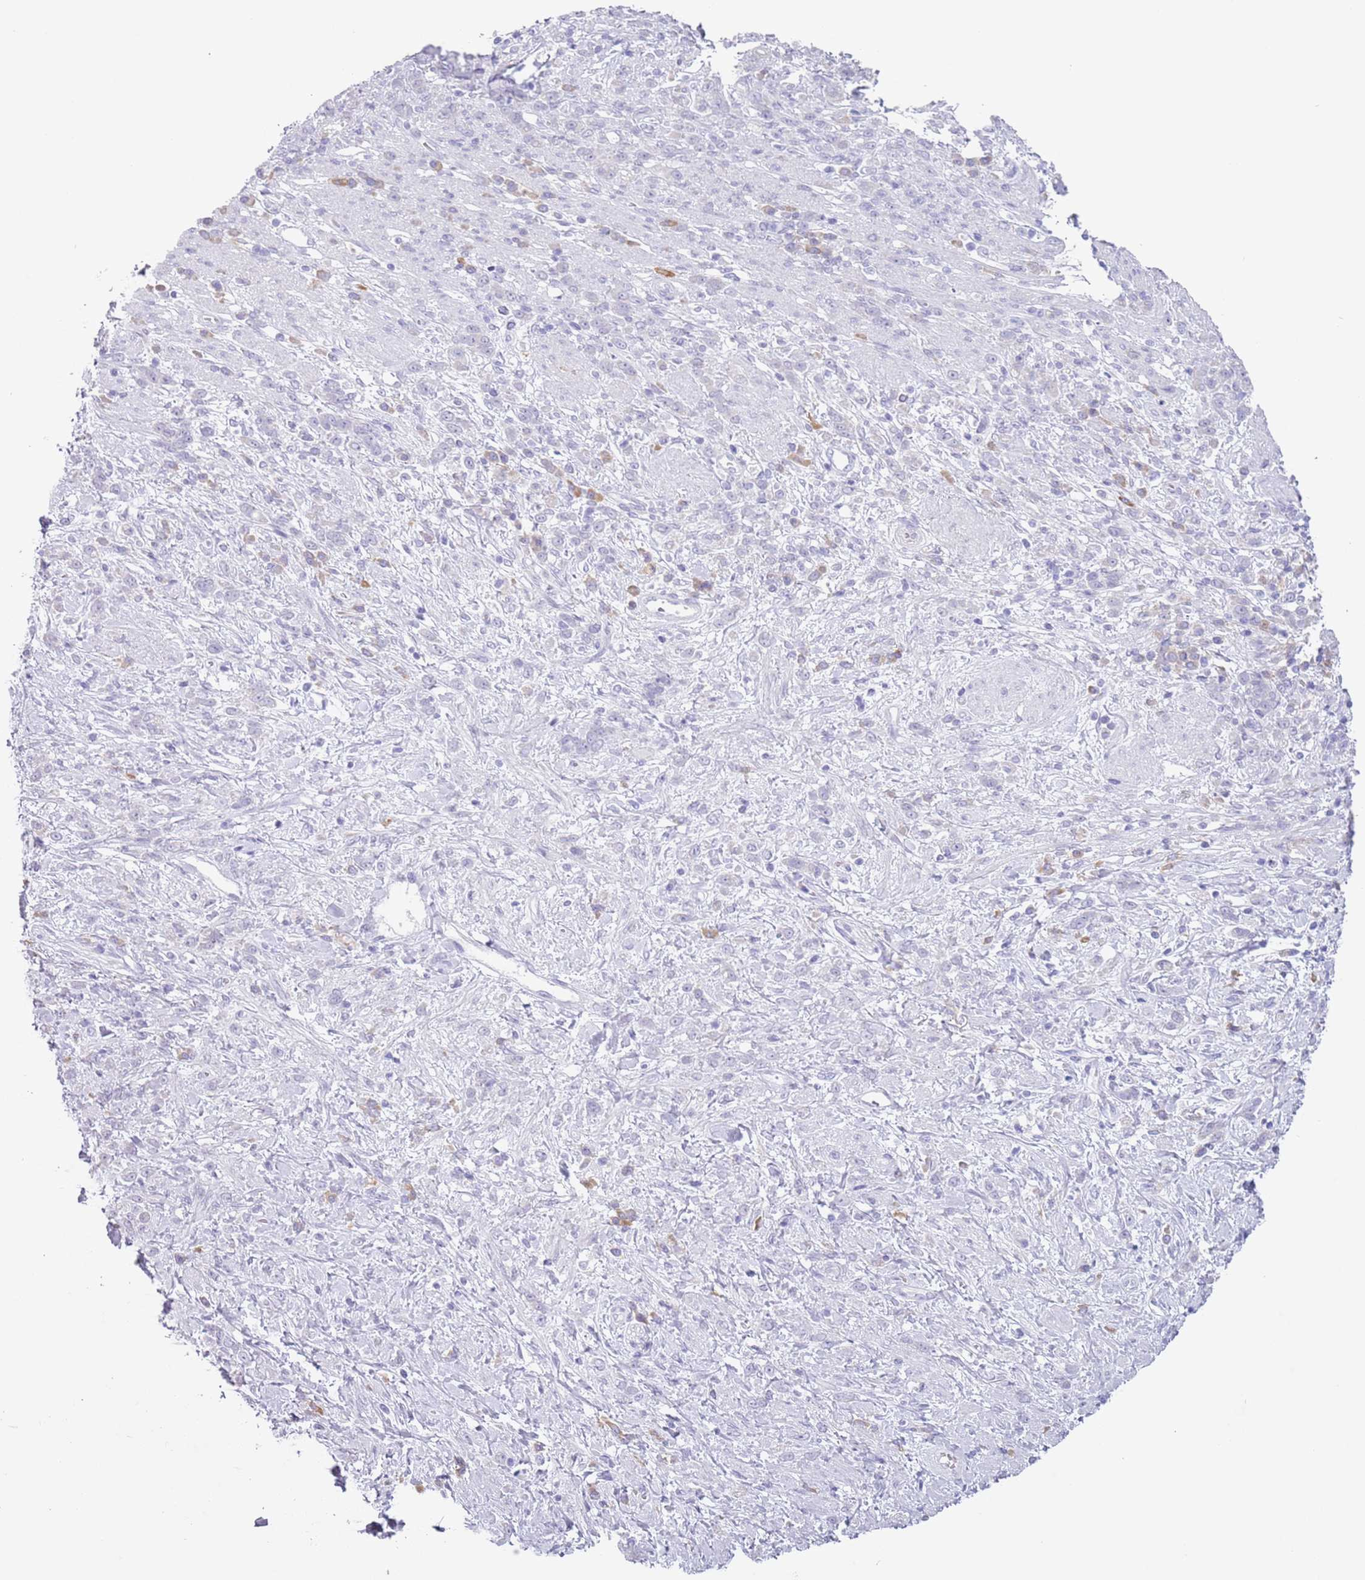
{"staining": {"intensity": "negative", "quantity": "none", "location": "none"}, "tissue": "stomach cancer", "cell_type": "Tumor cells", "image_type": "cancer", "snomed": [{"axis": "morphology", "description": "Adenocarcinoma, NOS"}, {"axis": "topography", "description": "Stomach"}], "caption": "A histopathology image of human stomach cancer (adenocarcinoma) is negative for staining in tumor cells.", "gene": "HYOU1", "patient": {"sex": "female", "age": 60}}